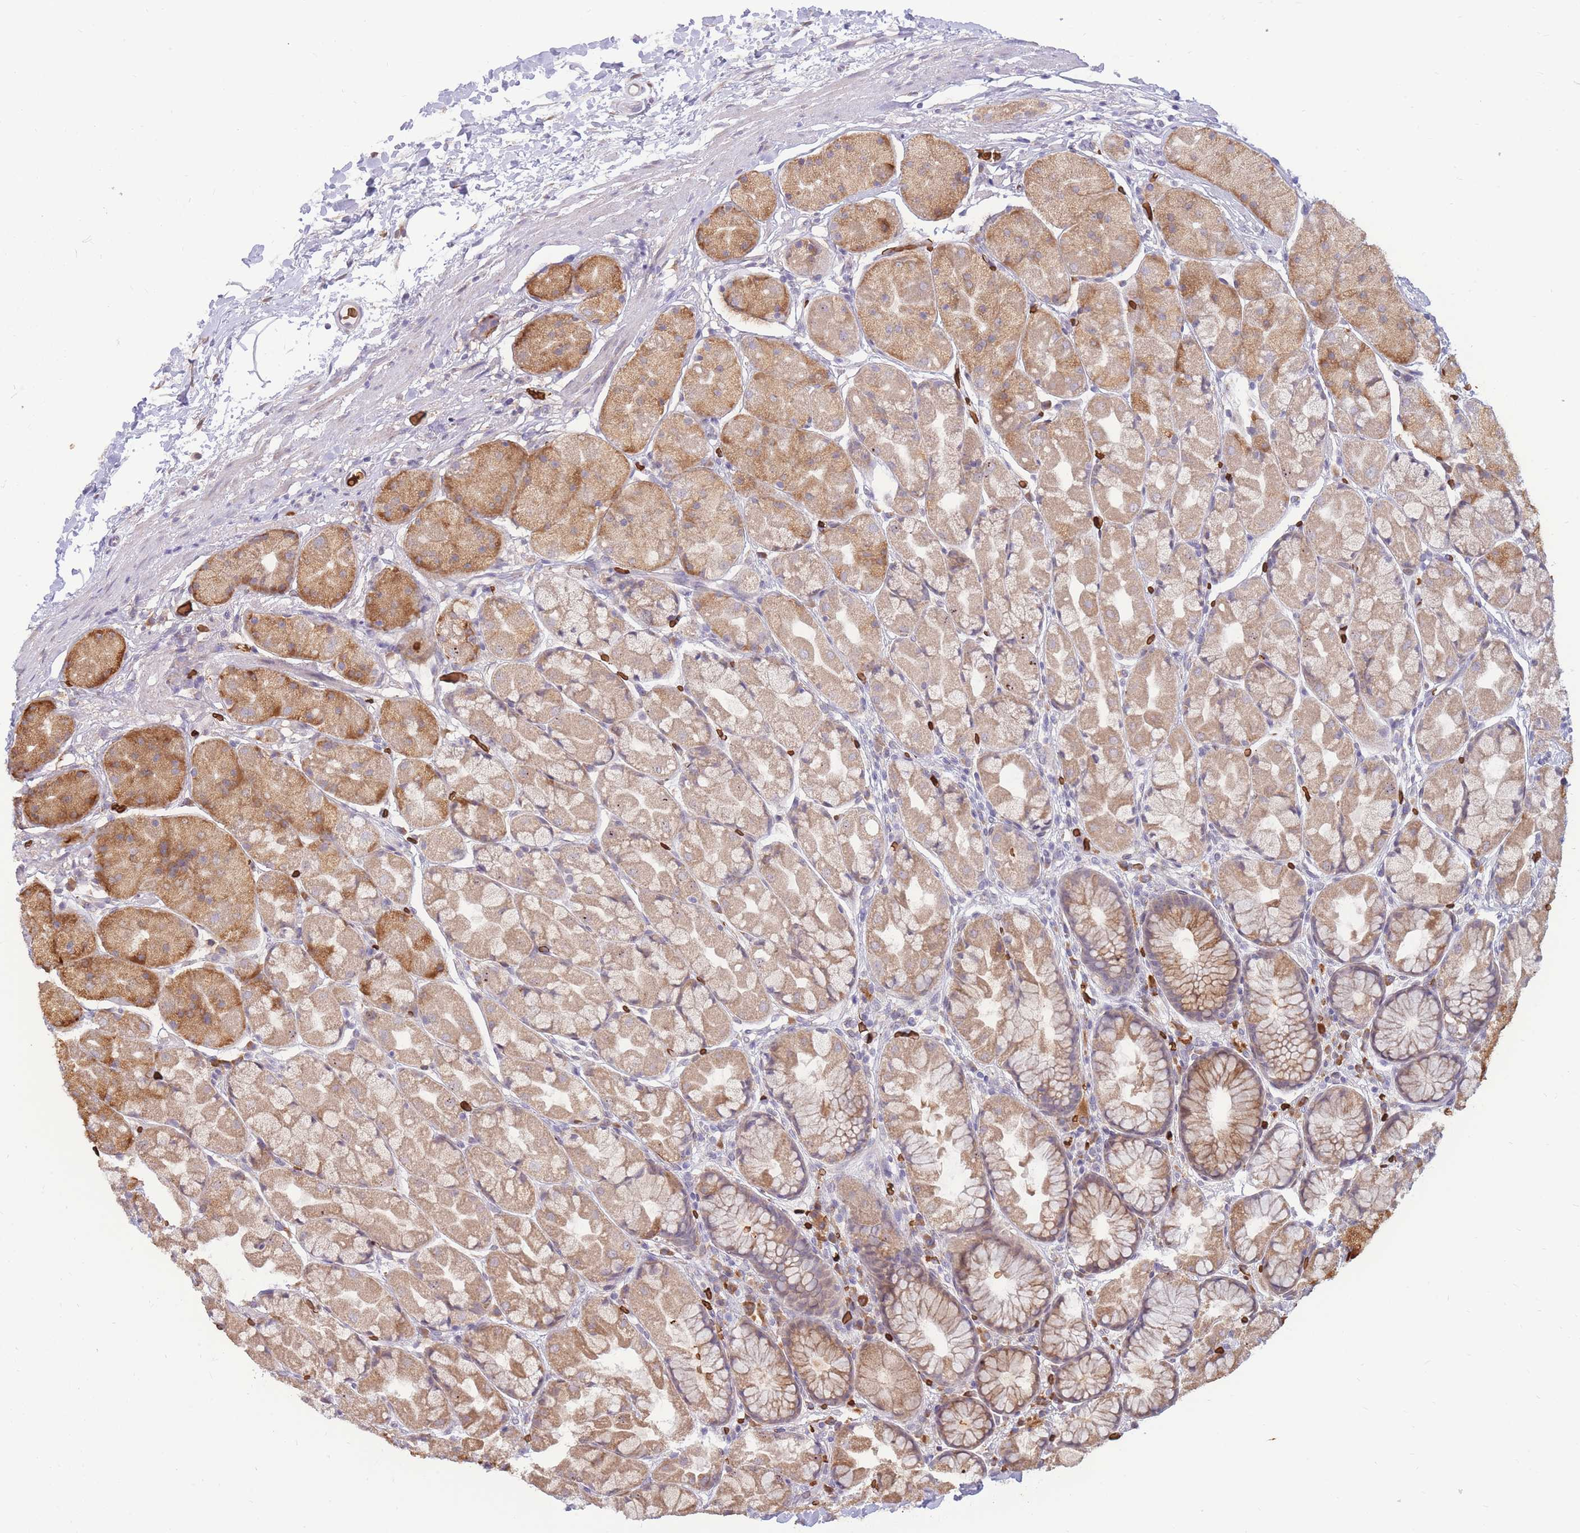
{"staining": {"intensity": "moderate", "quantity": "25%-75%", "location": "cytoplasmic/membranous"}, "tissue": "stomach", "cell_type": "Glandular cells", "image_type": "normal", "snomed": [{"axis": "morphology", "description": "Normal tissue, NOS"}, {"axis": "topography", "description": "Stomach"}], "caption": "Protein analysis of normal stomach shows moderate cytoplasmic/membranous positivity in about 25%-75% of glandular cells. (Stains: DAB (3,3'-diaminobenzidine) in brown, nuclei in blue, Microscopy: brightfield microscopy at high magnification).", "gene": "ATP10D", "patient": {"sex": "male", "age": 57}}